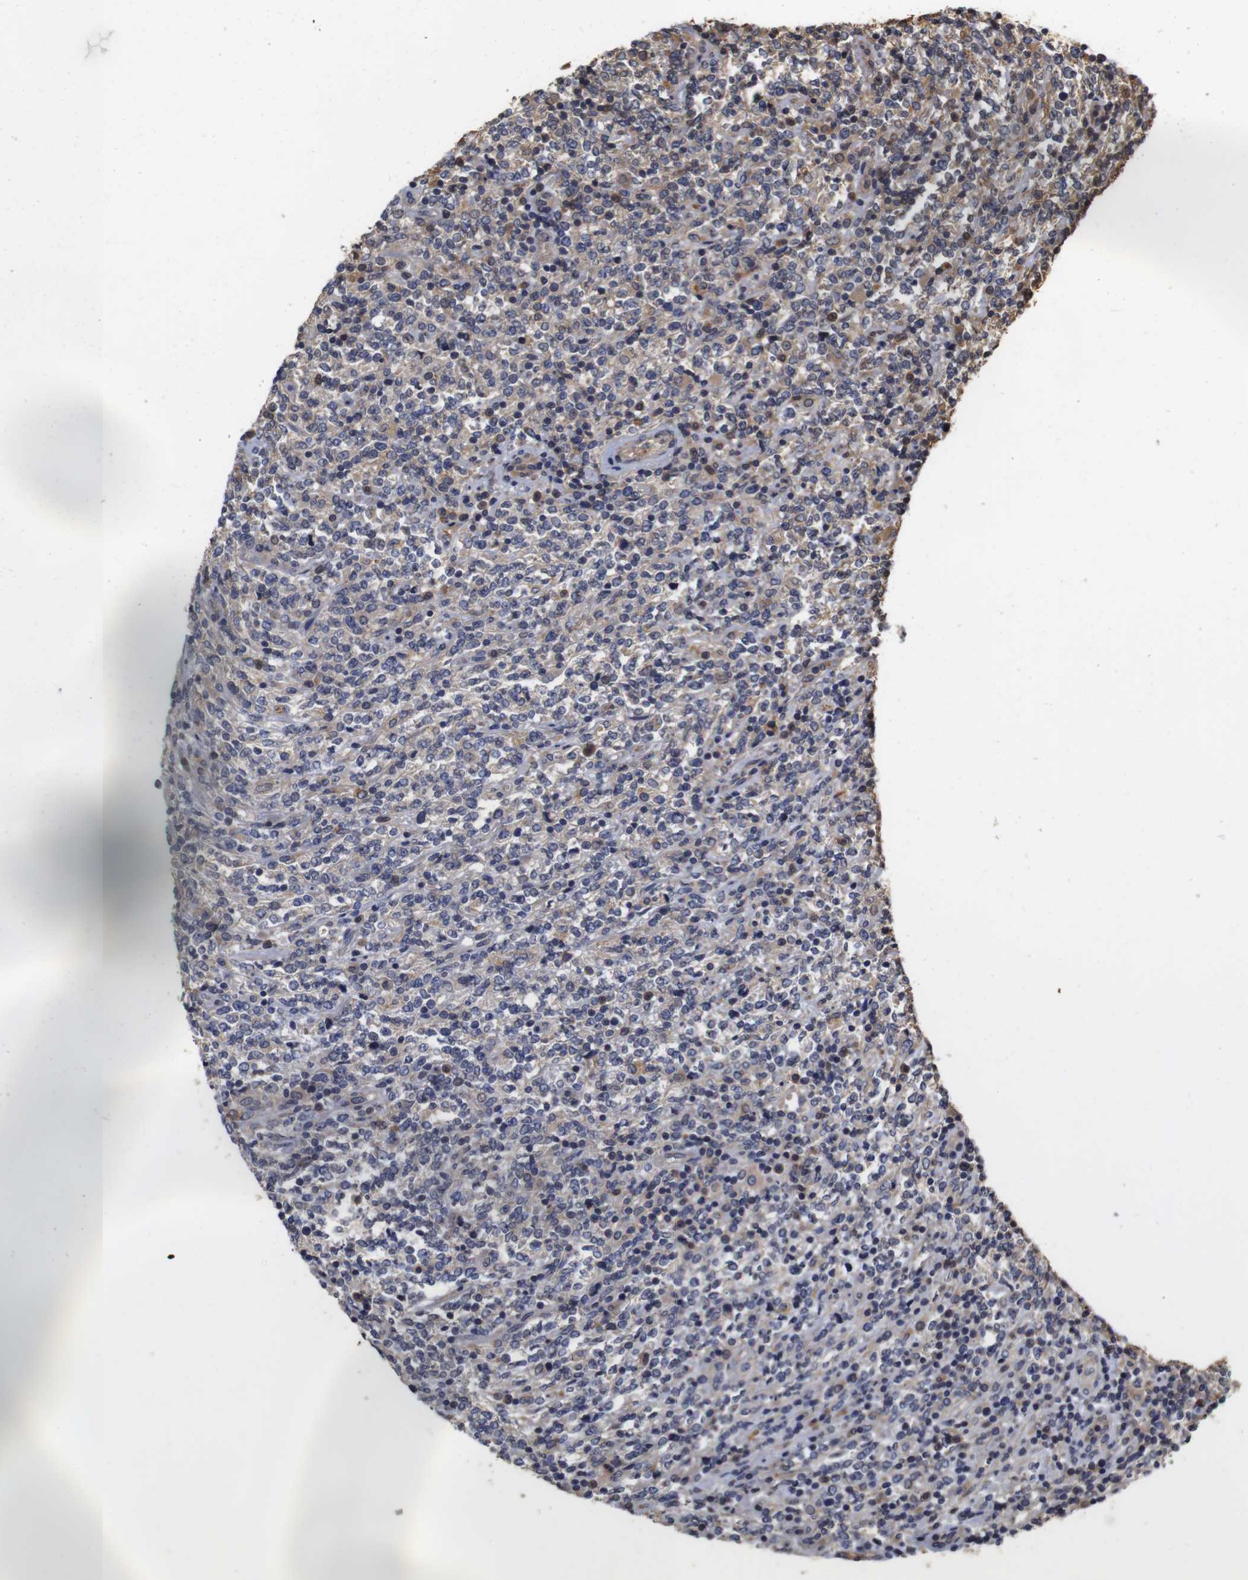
{"staining": {"intensity": "moderate", "quantity": "<25%", "location": "cytoplasmic/membranous"}, "tissue": "lymphoma", "cell_type": "Tumor cells", "image_type": "cancer", "snomed": [{"axis": "morphology", "description": "Malignant lymphoma, non-Hodgkin's type, High grade"}, {"axis": "topography", "description": "Soft tissue"}], "caption": "Immunohistochemical staining of lymphoma shows low levels of moderate cytoplasmic/membranous protein expression in about <25% of tumor cells.", "gene": "PTPN14", "patient": {"sex": "male", "age": 18}}